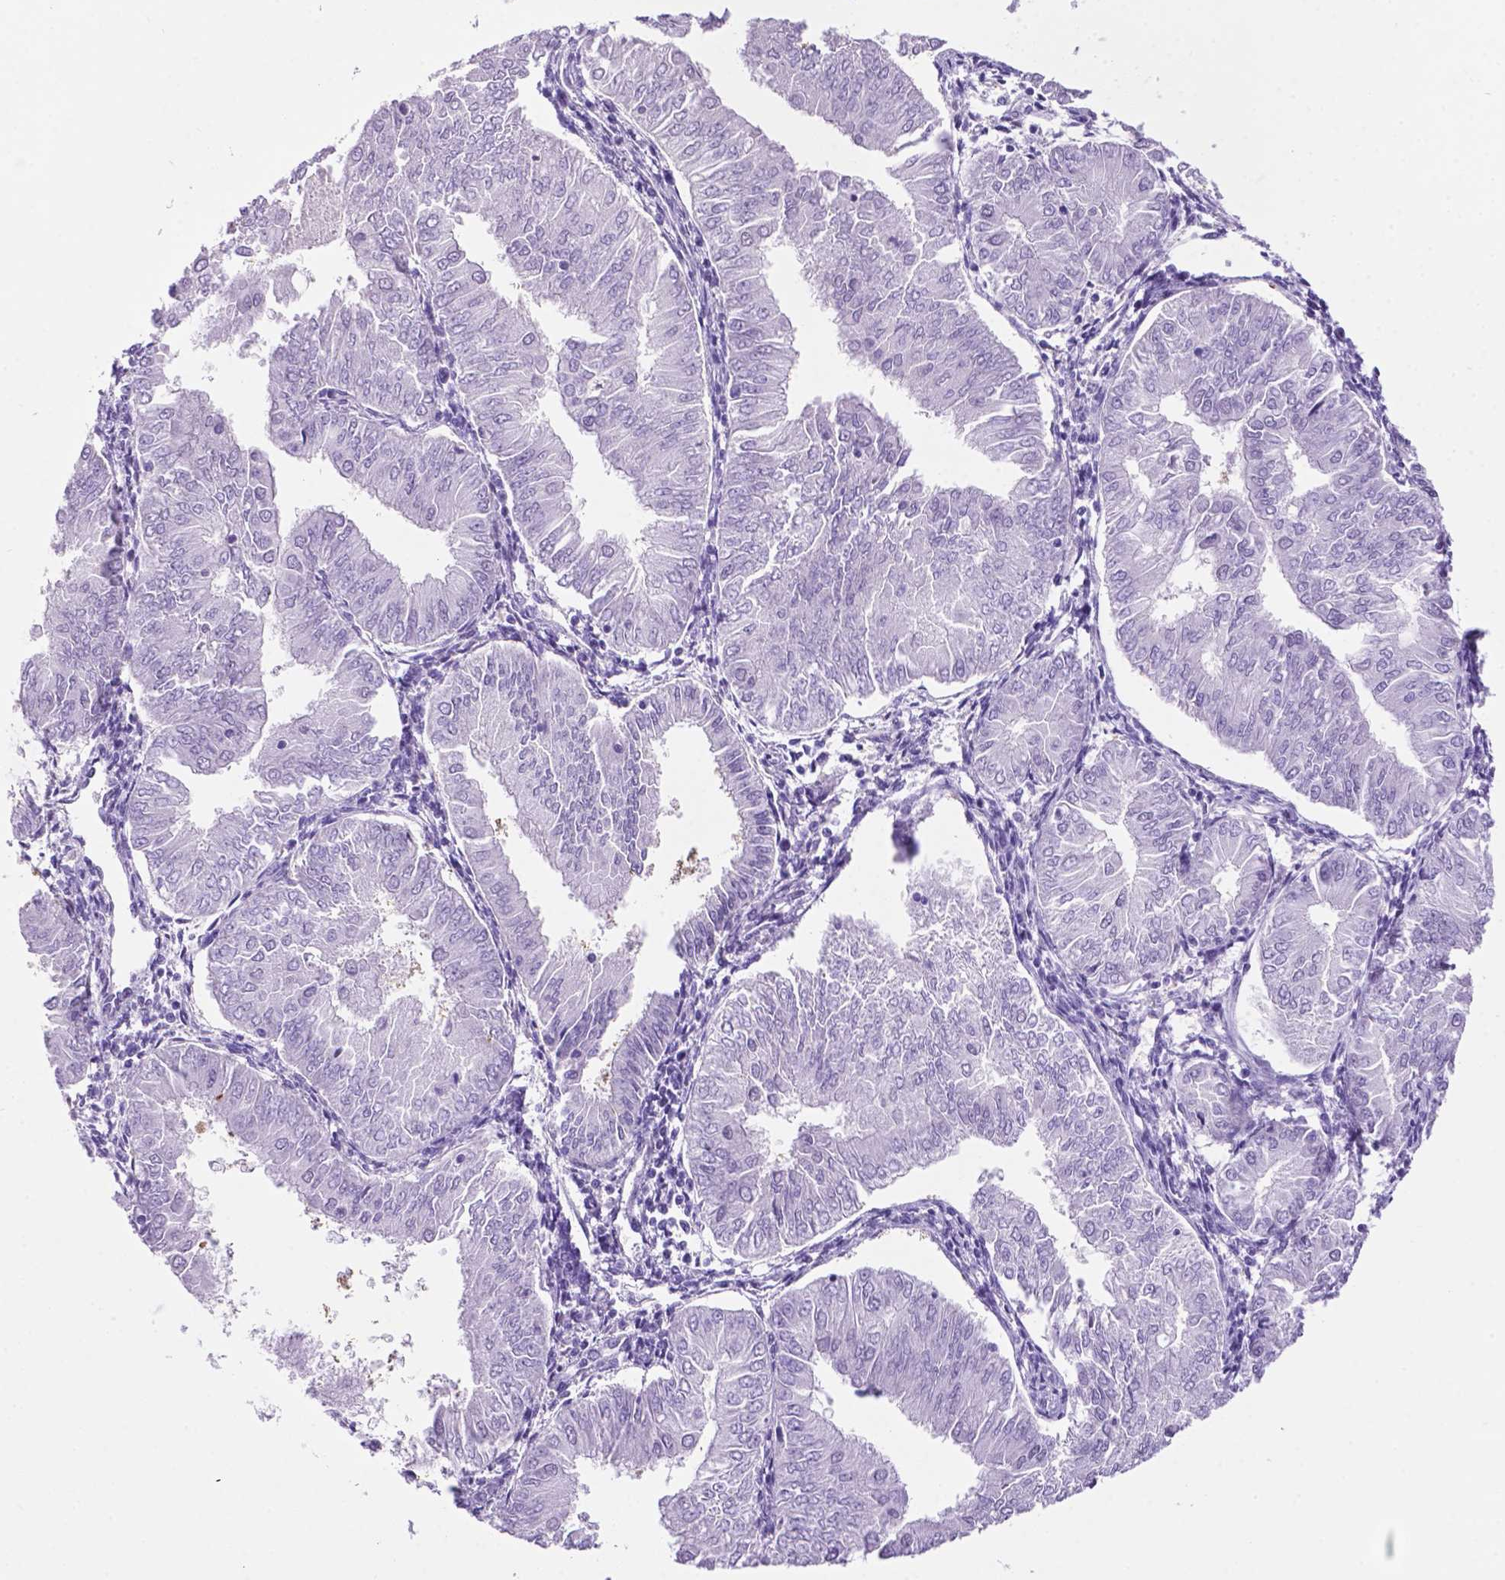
{"staining": {"intensity": "negative", "quantity": "none", "location": "none"}, "tissue": "endometrial cancer", "cell_type": "Tumor cells", "image_type": "cancer", "snomed": [{"axis": "morphology", "description": "Adenocarcinoma, NOS"}, {"axis": "topography", "description": "Endometrium"}], "caption": "This is a micrograph of immunohistochemistry staining of endometrial cancer (adenocarcinoma), which shows no expression in tumor cells.", "gene": "C17orf107", "patient": {"sex": "female", "age": 53}}